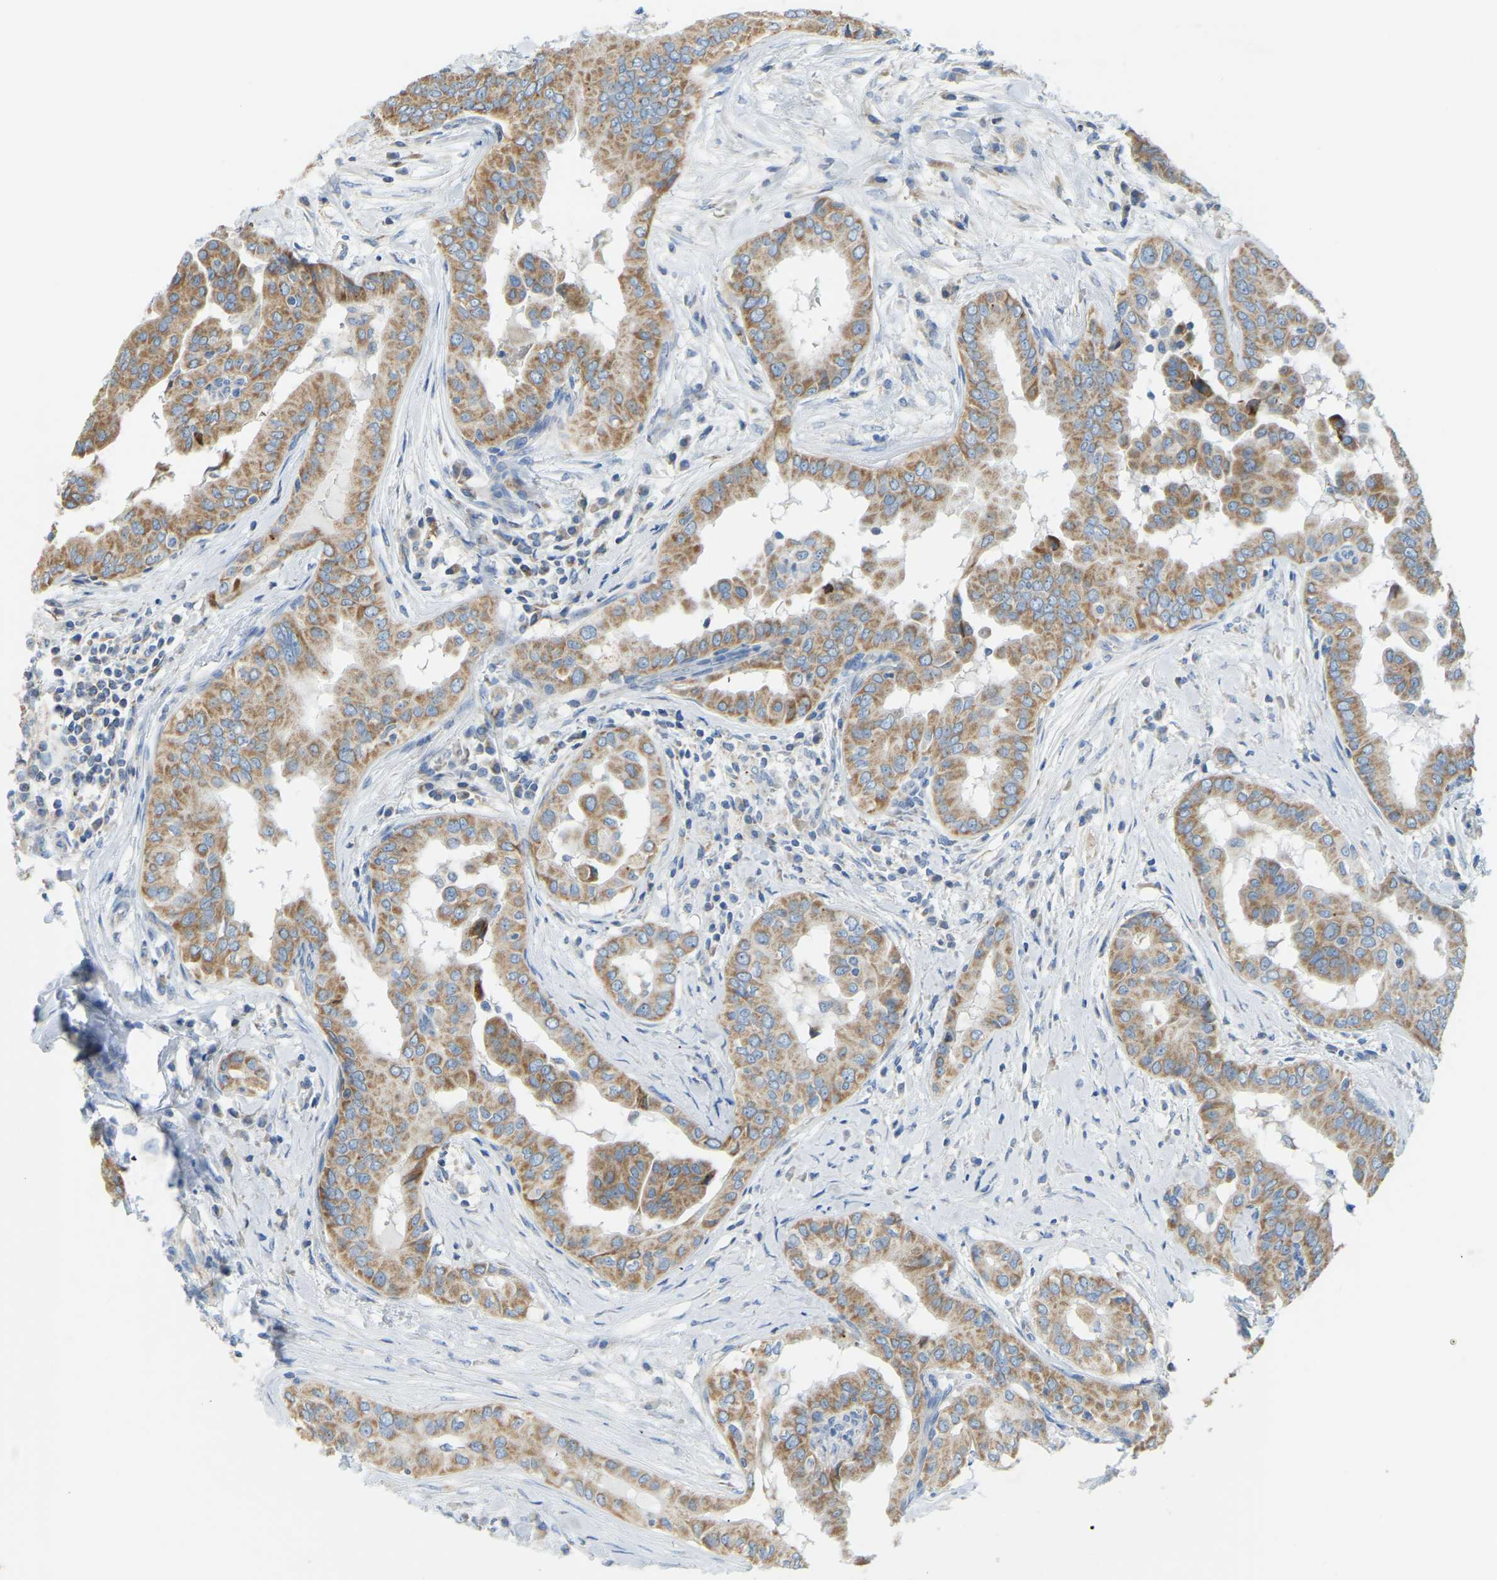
{"staining": {"intensity": "moderate", "quantity": ">75%", "location": "cytoplasmic/membranous"}, "tissue": "thyroid cancer", "cell_type": "Tumor cells", "image_type": "cancer", "snomed": [{"axis": "morphology", "description": "Papillary adenocarcinoma, NOS"}, {"axis": "topography", "description": "Thyroid gland"}], "caption": "The immunohistochemical stain shows moderate cytoplasmic/membranous staining in tumor cells of papillary adenocarcinoma (thyroid) tissue. The staining was performed using DAB (3,3'-diaminobenzidine) to visualize the protein expression in brown, while the nuclei were stained in blue with hematoxylin (Magnification: 20x).", "gene": "GDA", "patient": {"sex": "male", "age": 33}}